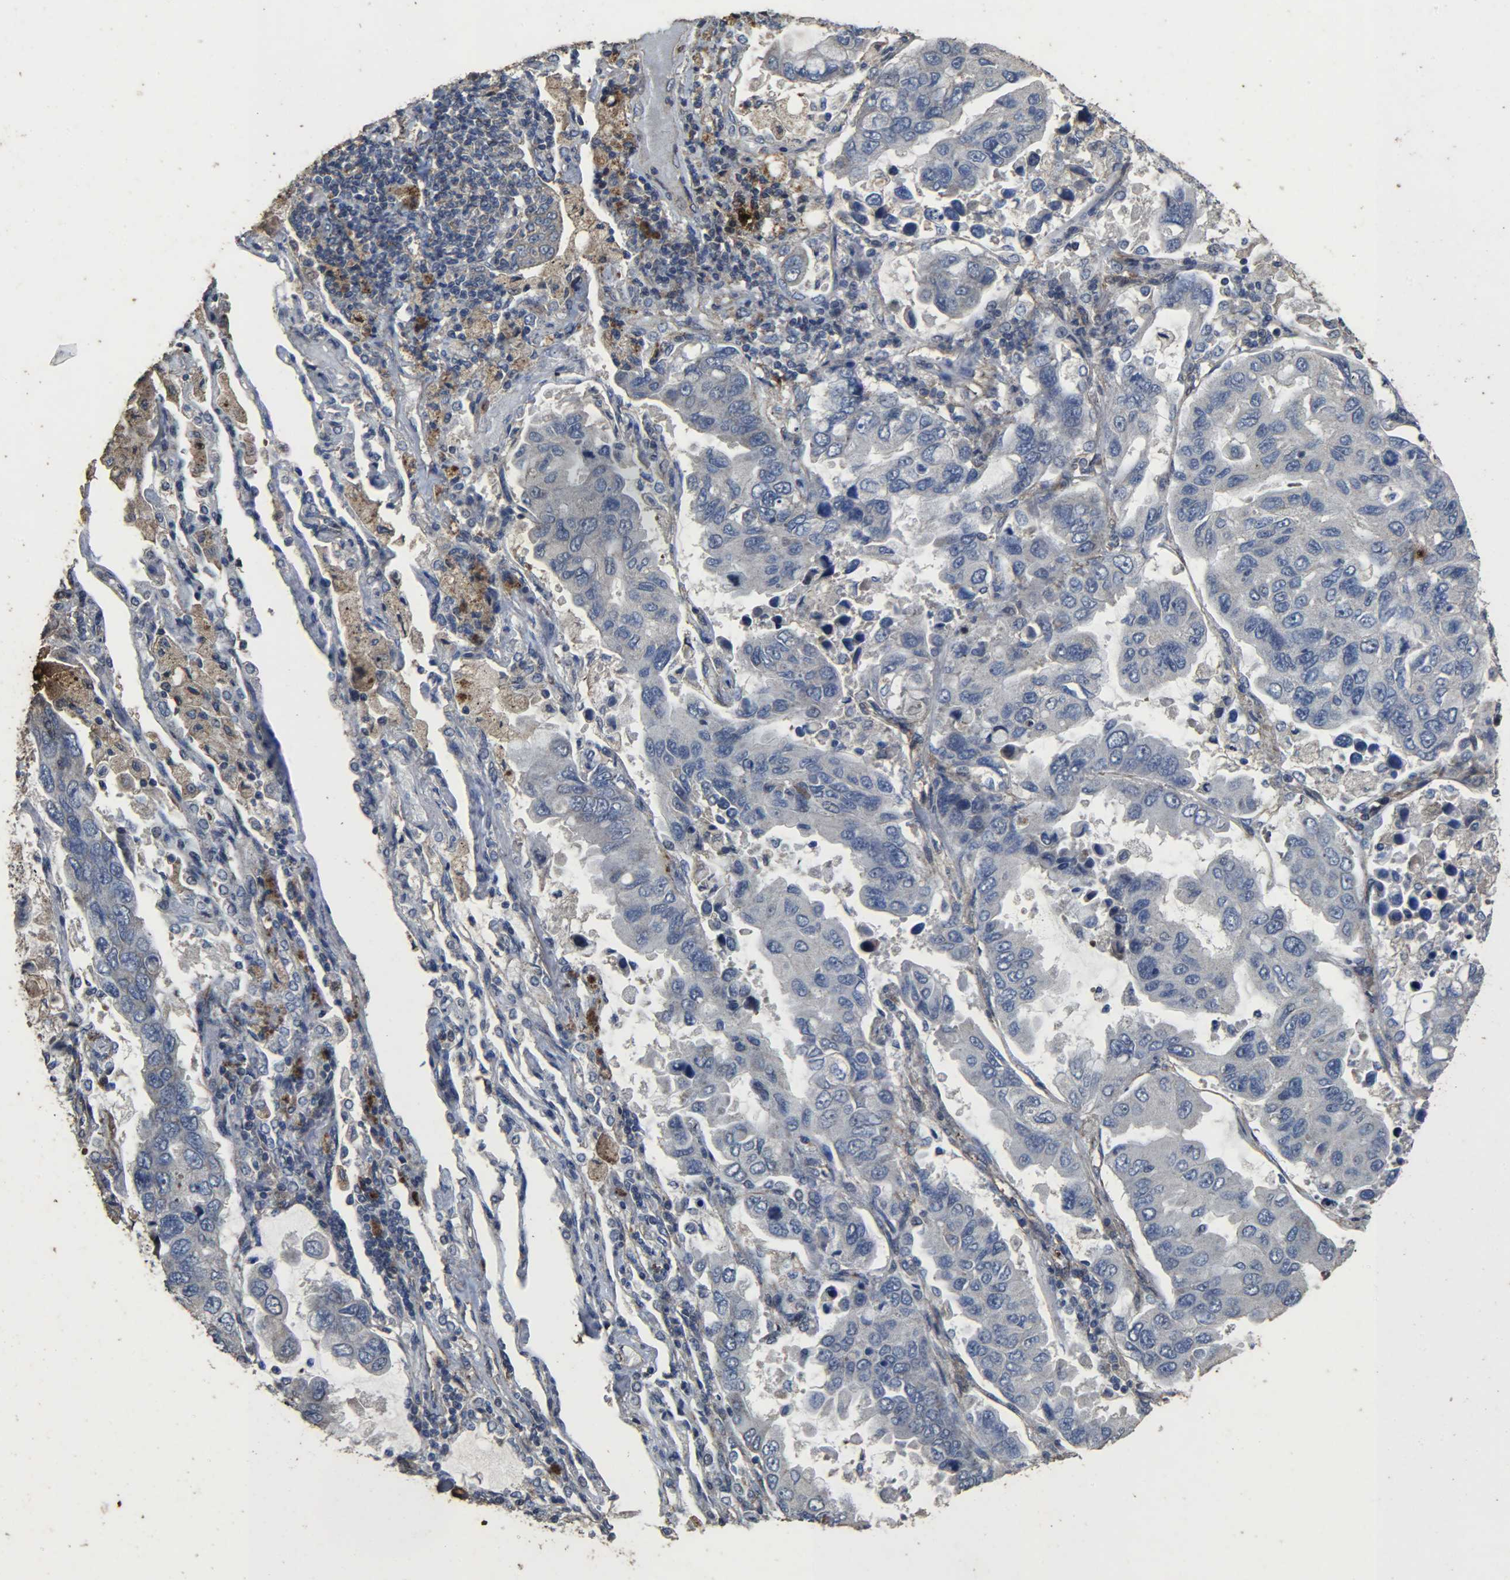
{"staining": {"intensity": "negative", "quantity": "none", "location": "none"}, "tissue": "lung cancer", "cell_type": "Tumor cells", "image_type": "cancer", "snomed": [{"axis": "morphology", "description": "Adenocarcinoma, NOS"}, {"axis": "topography", "description": "Lung"}], "caption": "Histopathology image shows no protein expression in tumor cells of lung cancer tissue.", "gene": "TPM4", "patient": {"sex": "male", "age": 64}}